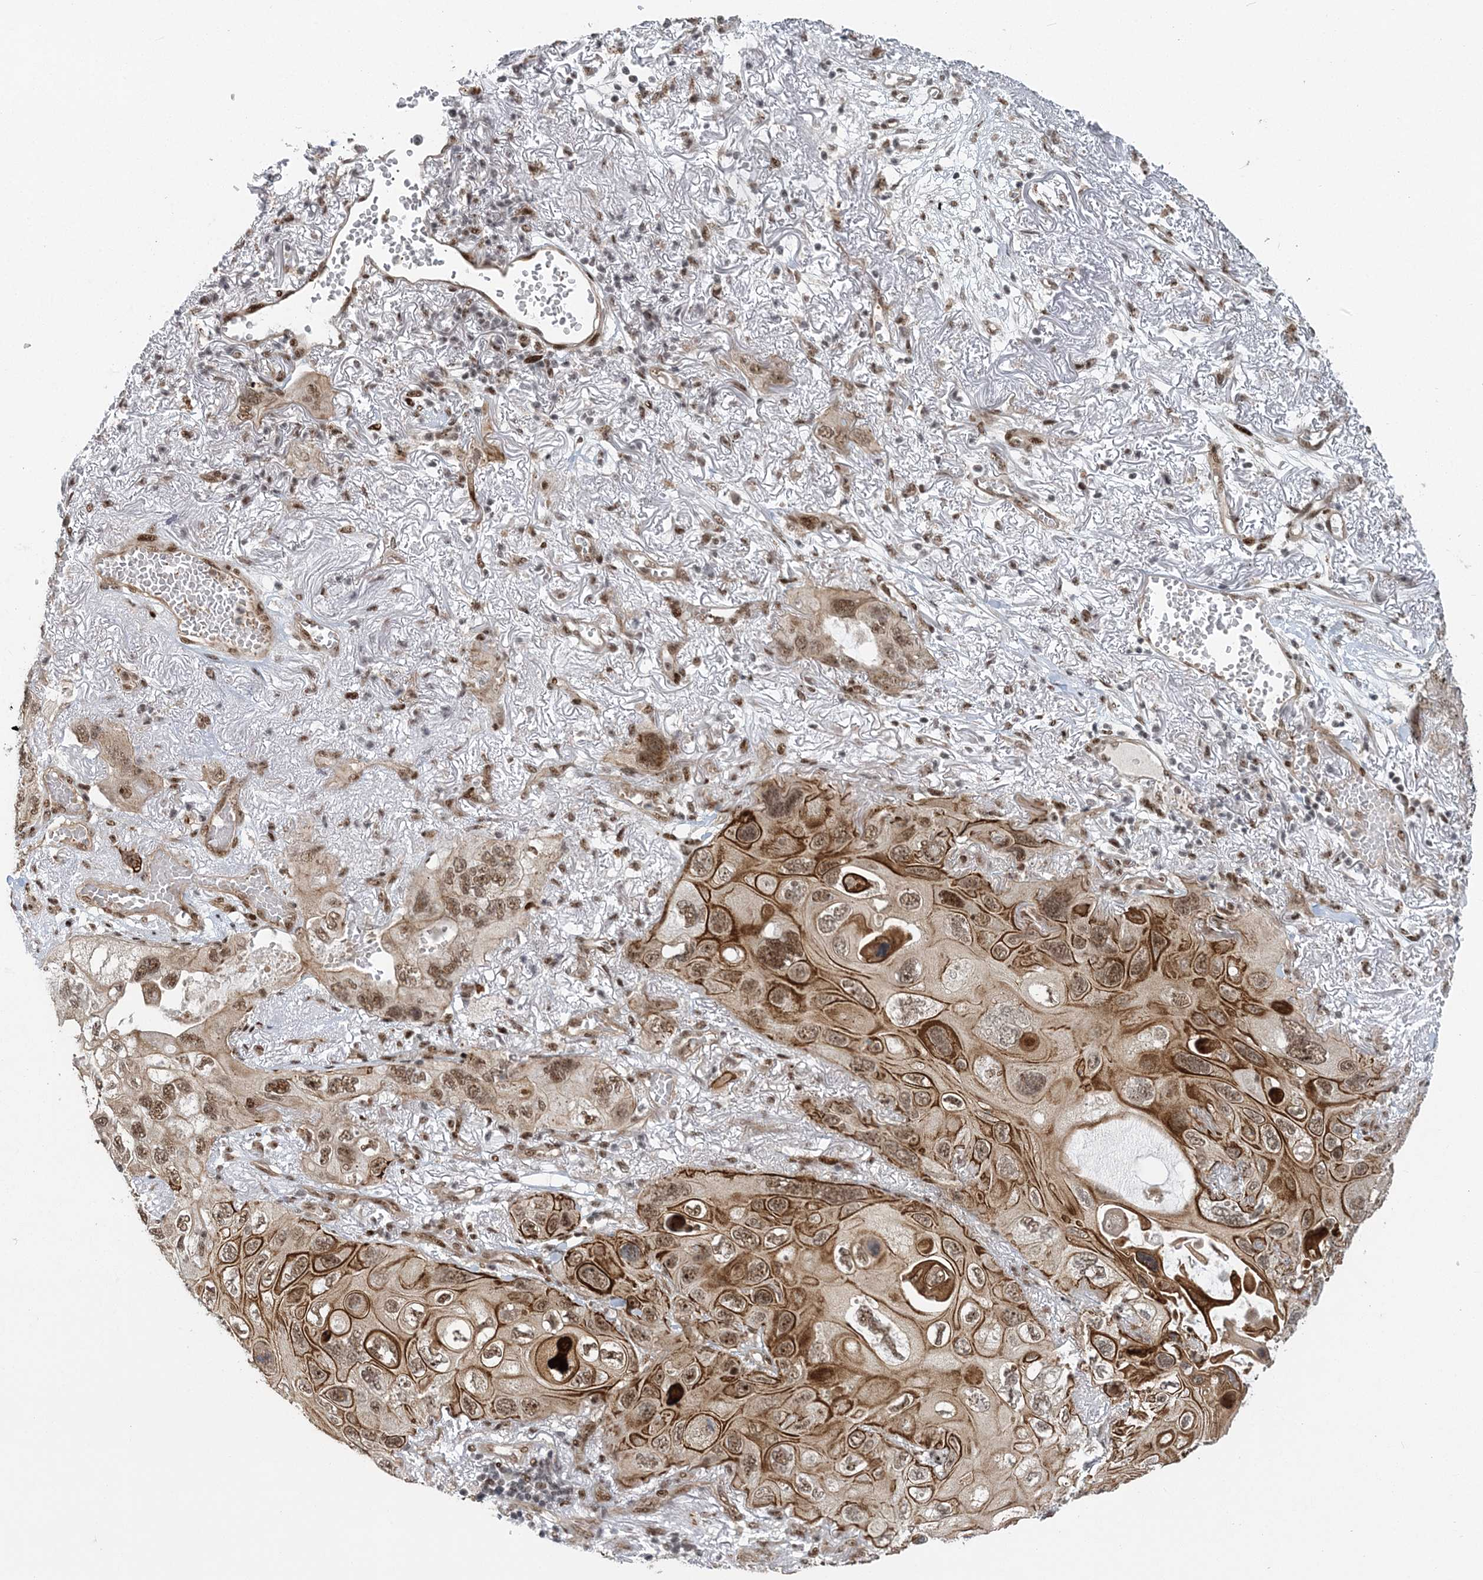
{"staining": {"intensity": "moderate", "quantity": ">75%", "location": "cytoplasmic/membranous,nuclear"}, "tissue": "lung cancer", "cell_type": "Tumor cells", "image_type": "cancer", "snomed": [{"axis": "morphology", "description": "Squamous cell carcinoma, NOS"}, {"axis": "topography", "description": "Lung"}], "caption": "This is an image of IHC staining of lung squamous cell carcinoma, which shows moderate staining in the cytoplasmic/membranous and nuclear of tumor cells.", "gene": "CWC22", "patient": {"sex": "female", "age": 73}}